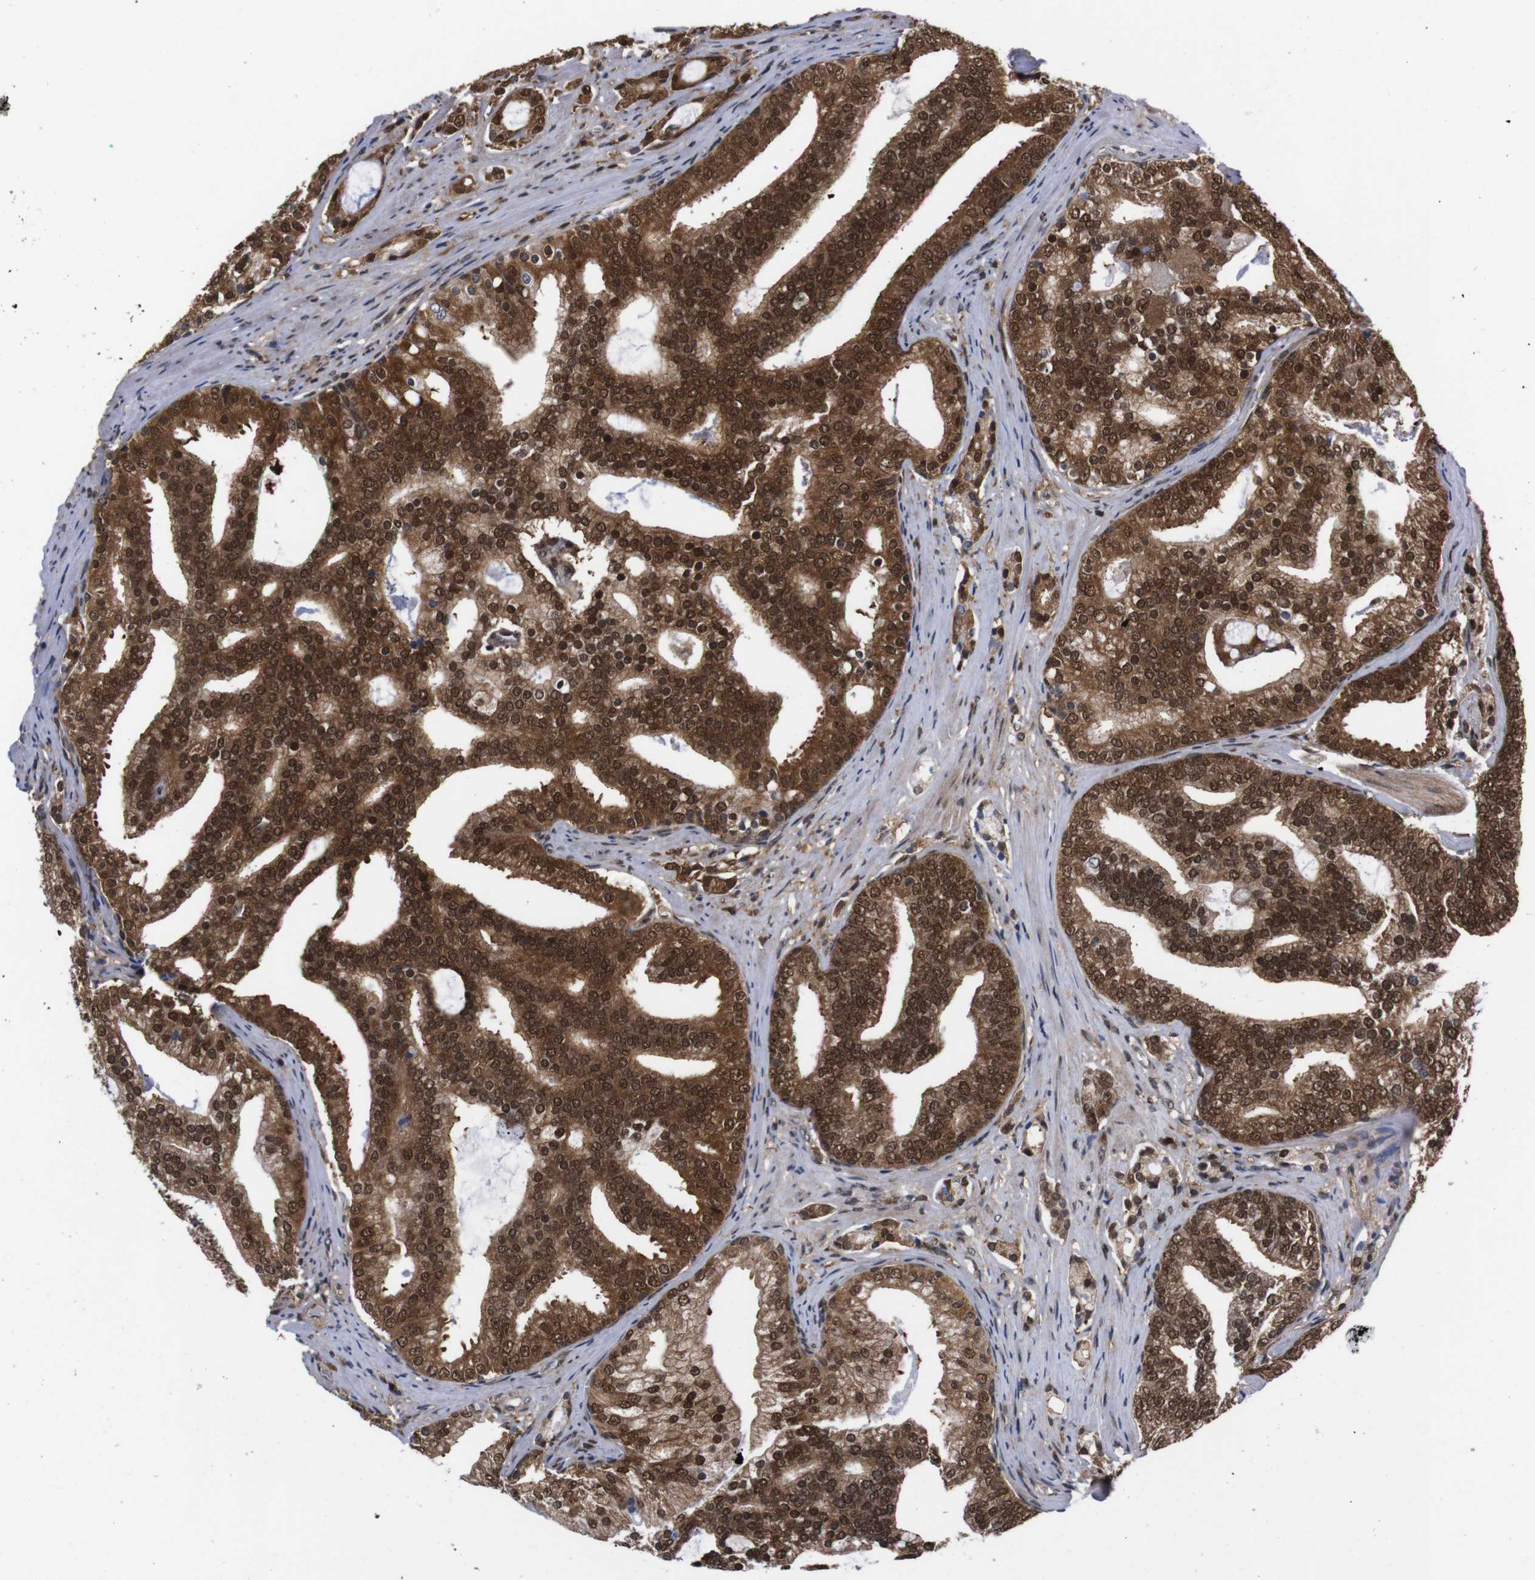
{"staining": {"intensity": "strong", "quantity": ">75%", "location": "cytoplasmic/membranous,nuclear"}, "tissue": "prostate cancer", "cell_type": "Tumor cells", "image_type": "cancer", "snomed": [{"axis": "morphology", "description": "Adenocarcinoma, Low grade"}, {"axis": "topography", "description": "Prostate"}], "caption": "Prostate low-grade adenocarcinoma stained with immunohistochemistry demonstrates strong cytoplasmic/membranous and nuclear staining in approximately >75% of tumor cells. The staining was performed using DAB, with brown indicating positive protein expression. Nuclei are stained blue with hematoxylin.", "gene": "UBQLN2", "patient": {"sex": "male", "age": 58}}